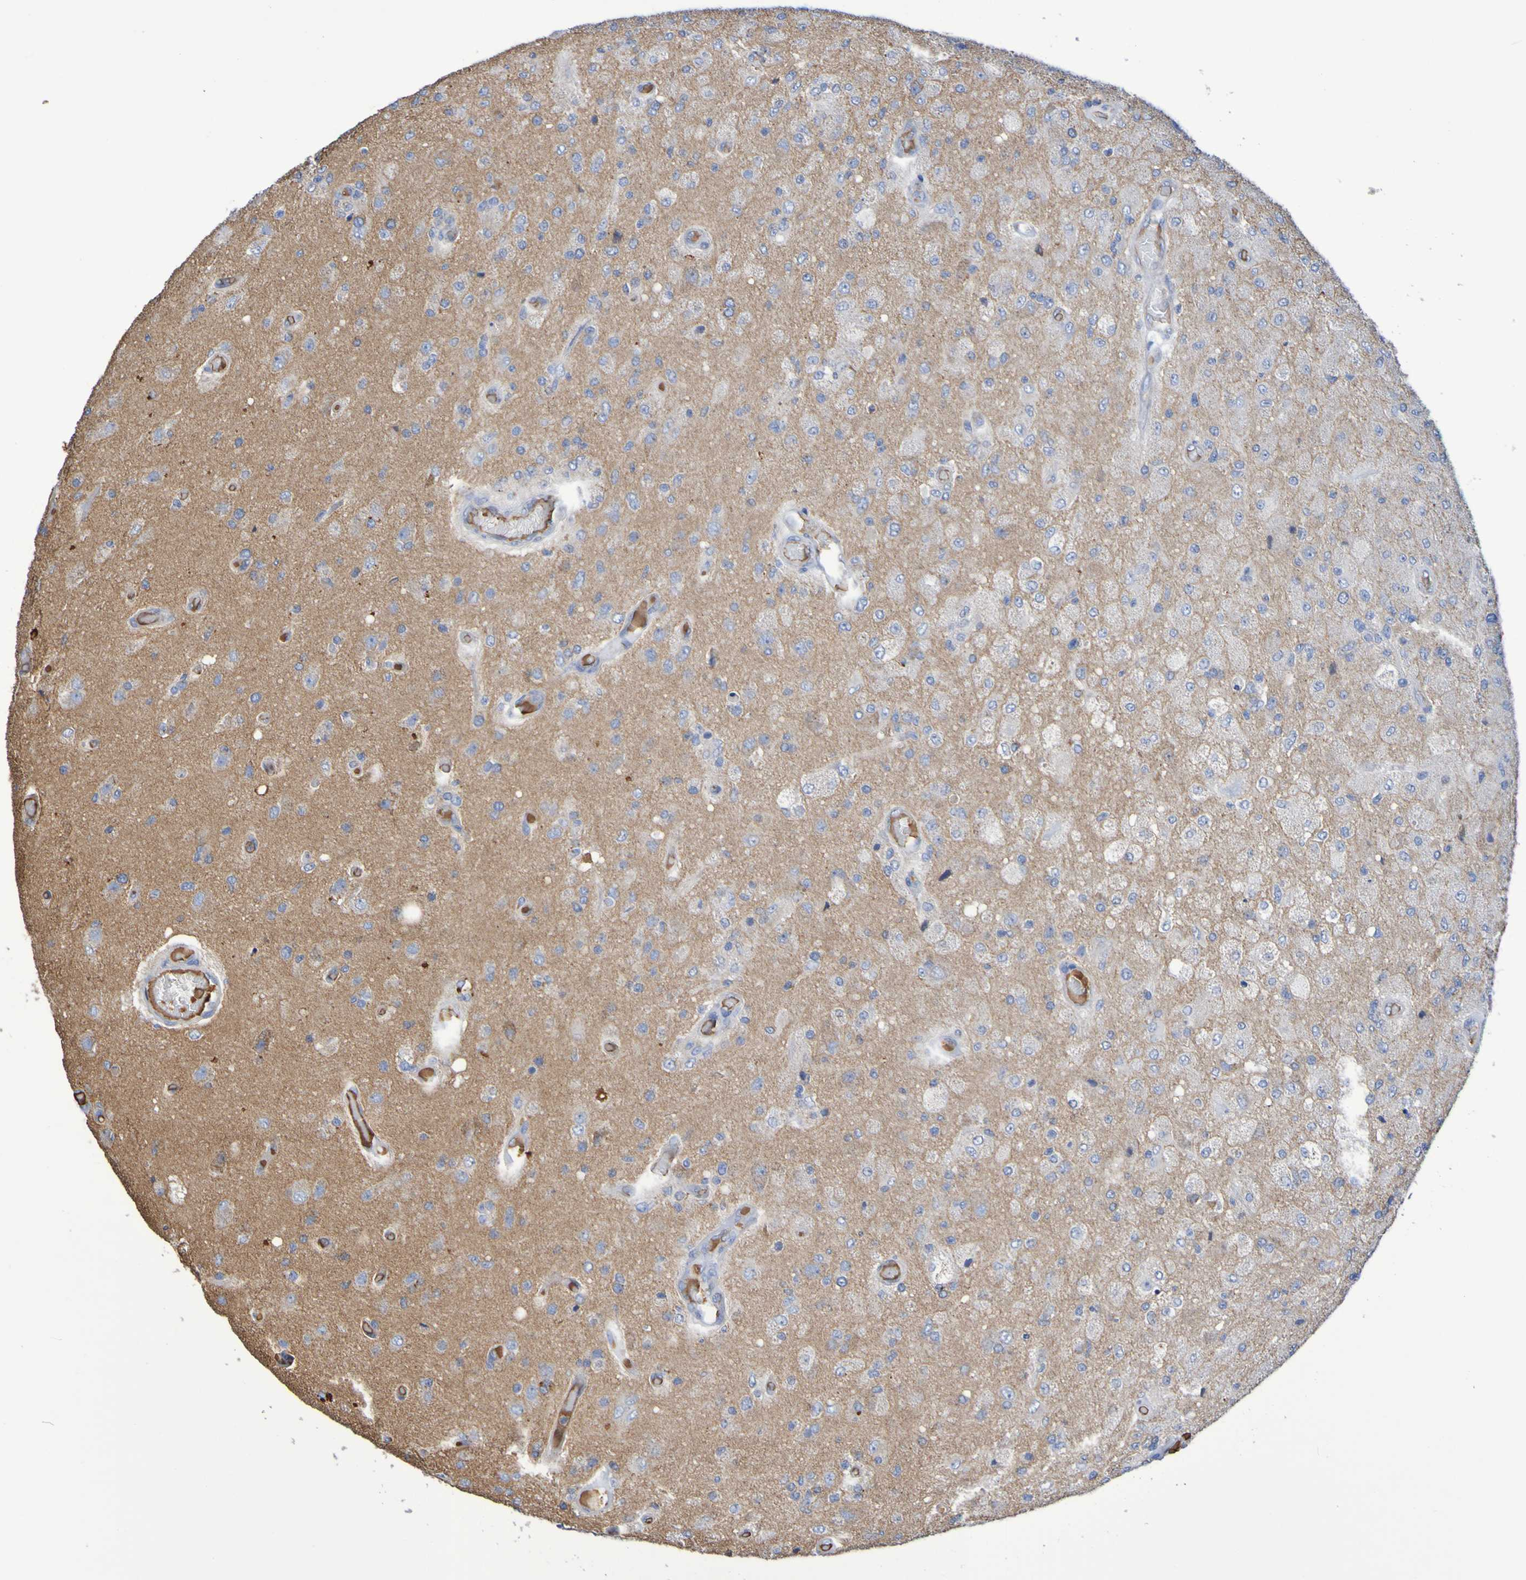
{"staining": {"intensity": "weak", "quantity": "<25%", "location": "cytoplasmic/membranous"}, "tissue": "glioma", "cell_type": "Tumor cells", "image_type": "cancer", "snomed": [{"axis": "morphology", "description": "Normal tissue, NOS"}, {"axis": "morphology", "description": "Glioma, malignant, High grade"}, {"axis": "topography", "description": "Cerebral cortex"}], "caption": "This is an immunohistochemistry image of malignant glioma (high-grade). There is no expression in tumor cells.", "gene": "CNTN2", "patient": {"sex": "male", "age": 77}}